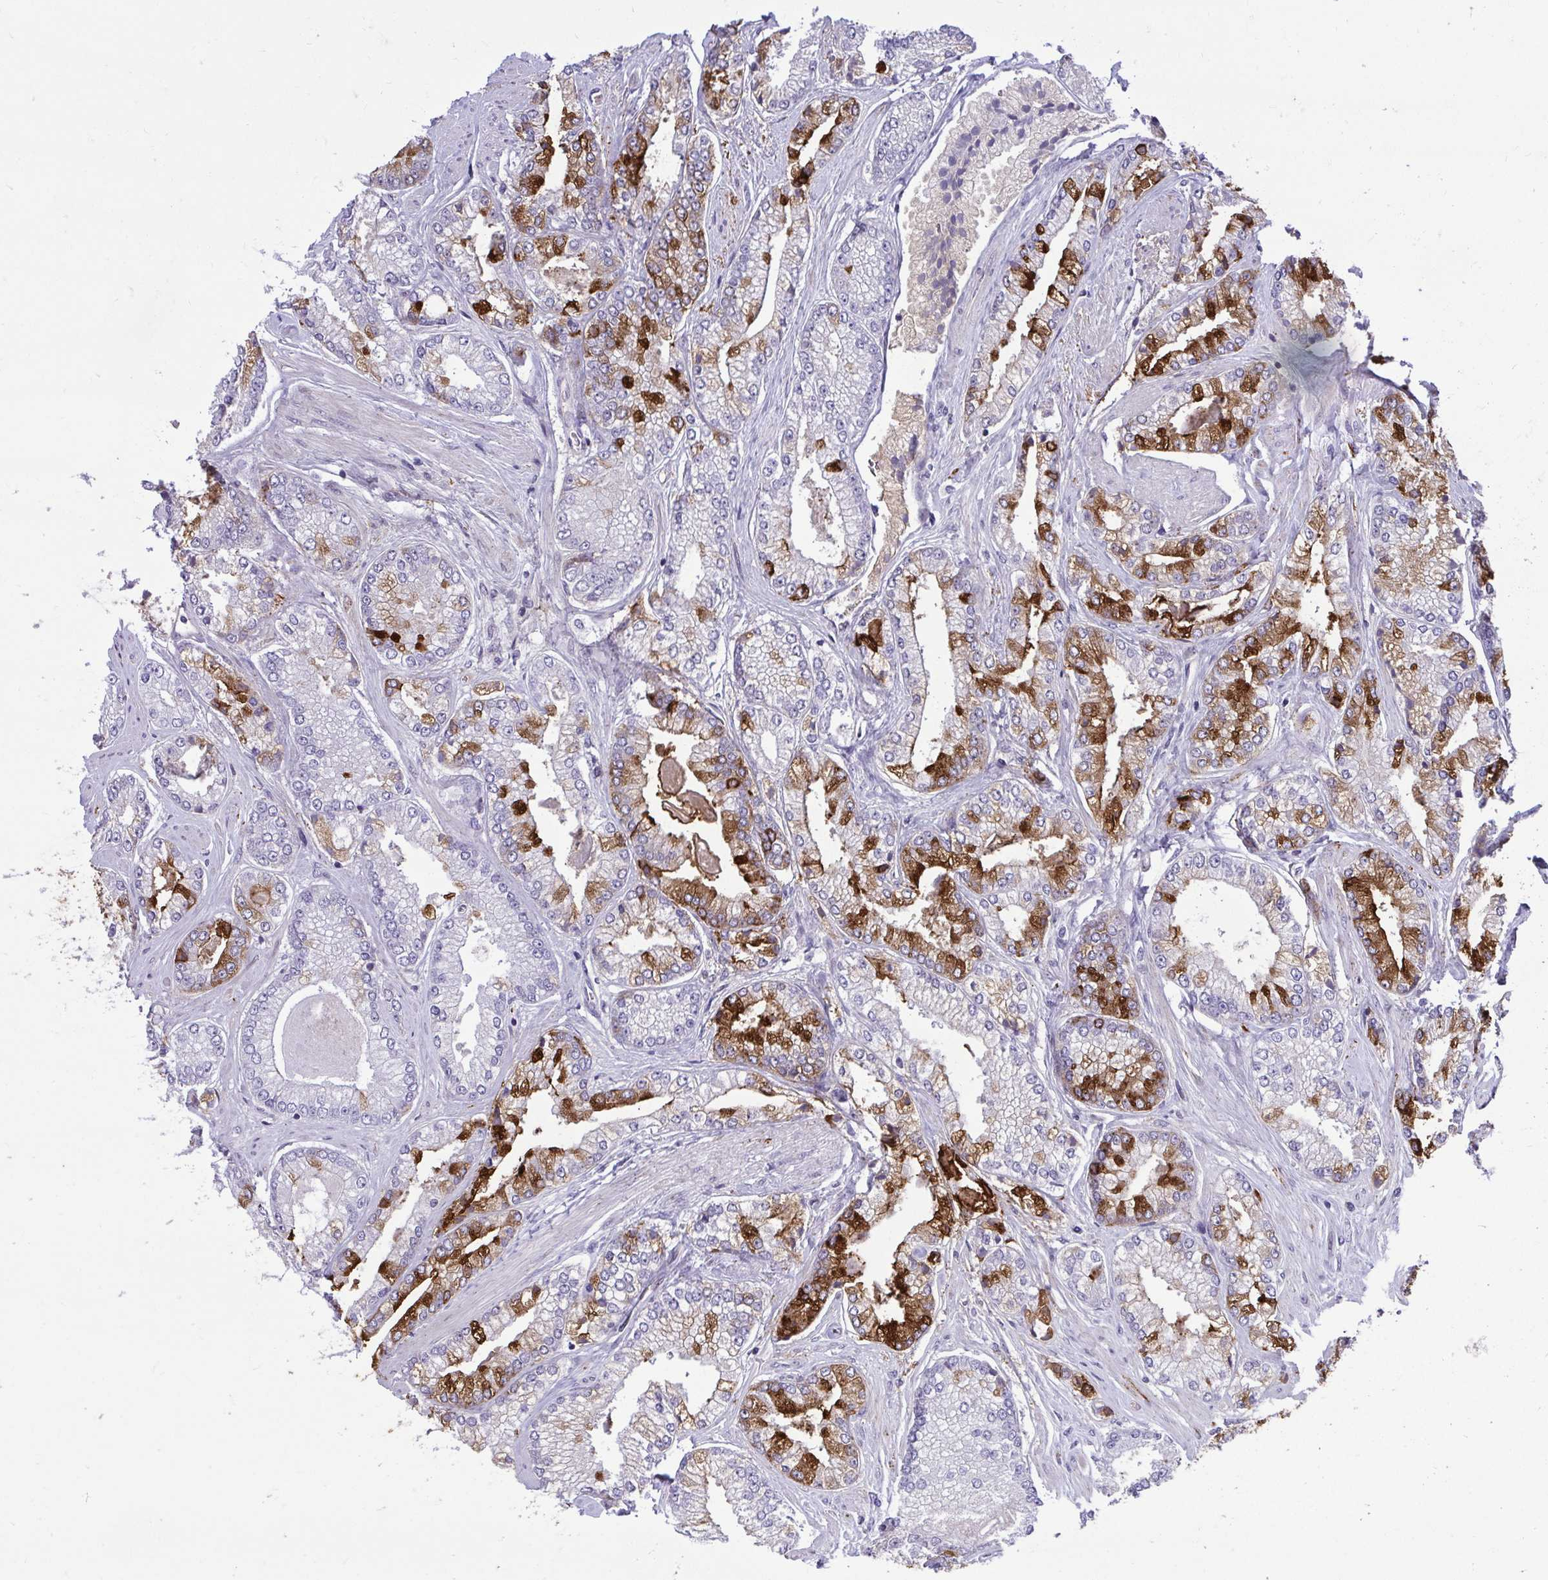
{"staining": {"intensity": "strong", "quantity": "25%-75%", "location": "cytoplasmic/membranous"}, "tissue": "prostate cancer", "cell_type": "Tumor cells", "image_type": "cancer", "snomed": [{"axis": "morphology", "description": "Adenocarcinoma, Low grade"}, {"axis": "topography", "description": "Prostate"}], "caption": "Prostate cancer was stained to show a protein in brown. There is high levels of strong cytoplasmic/membranous positivity in about 25%-75% of tumor cells.", "gene": "DLX4", "patient": {"sex": "male", "age": 67}}